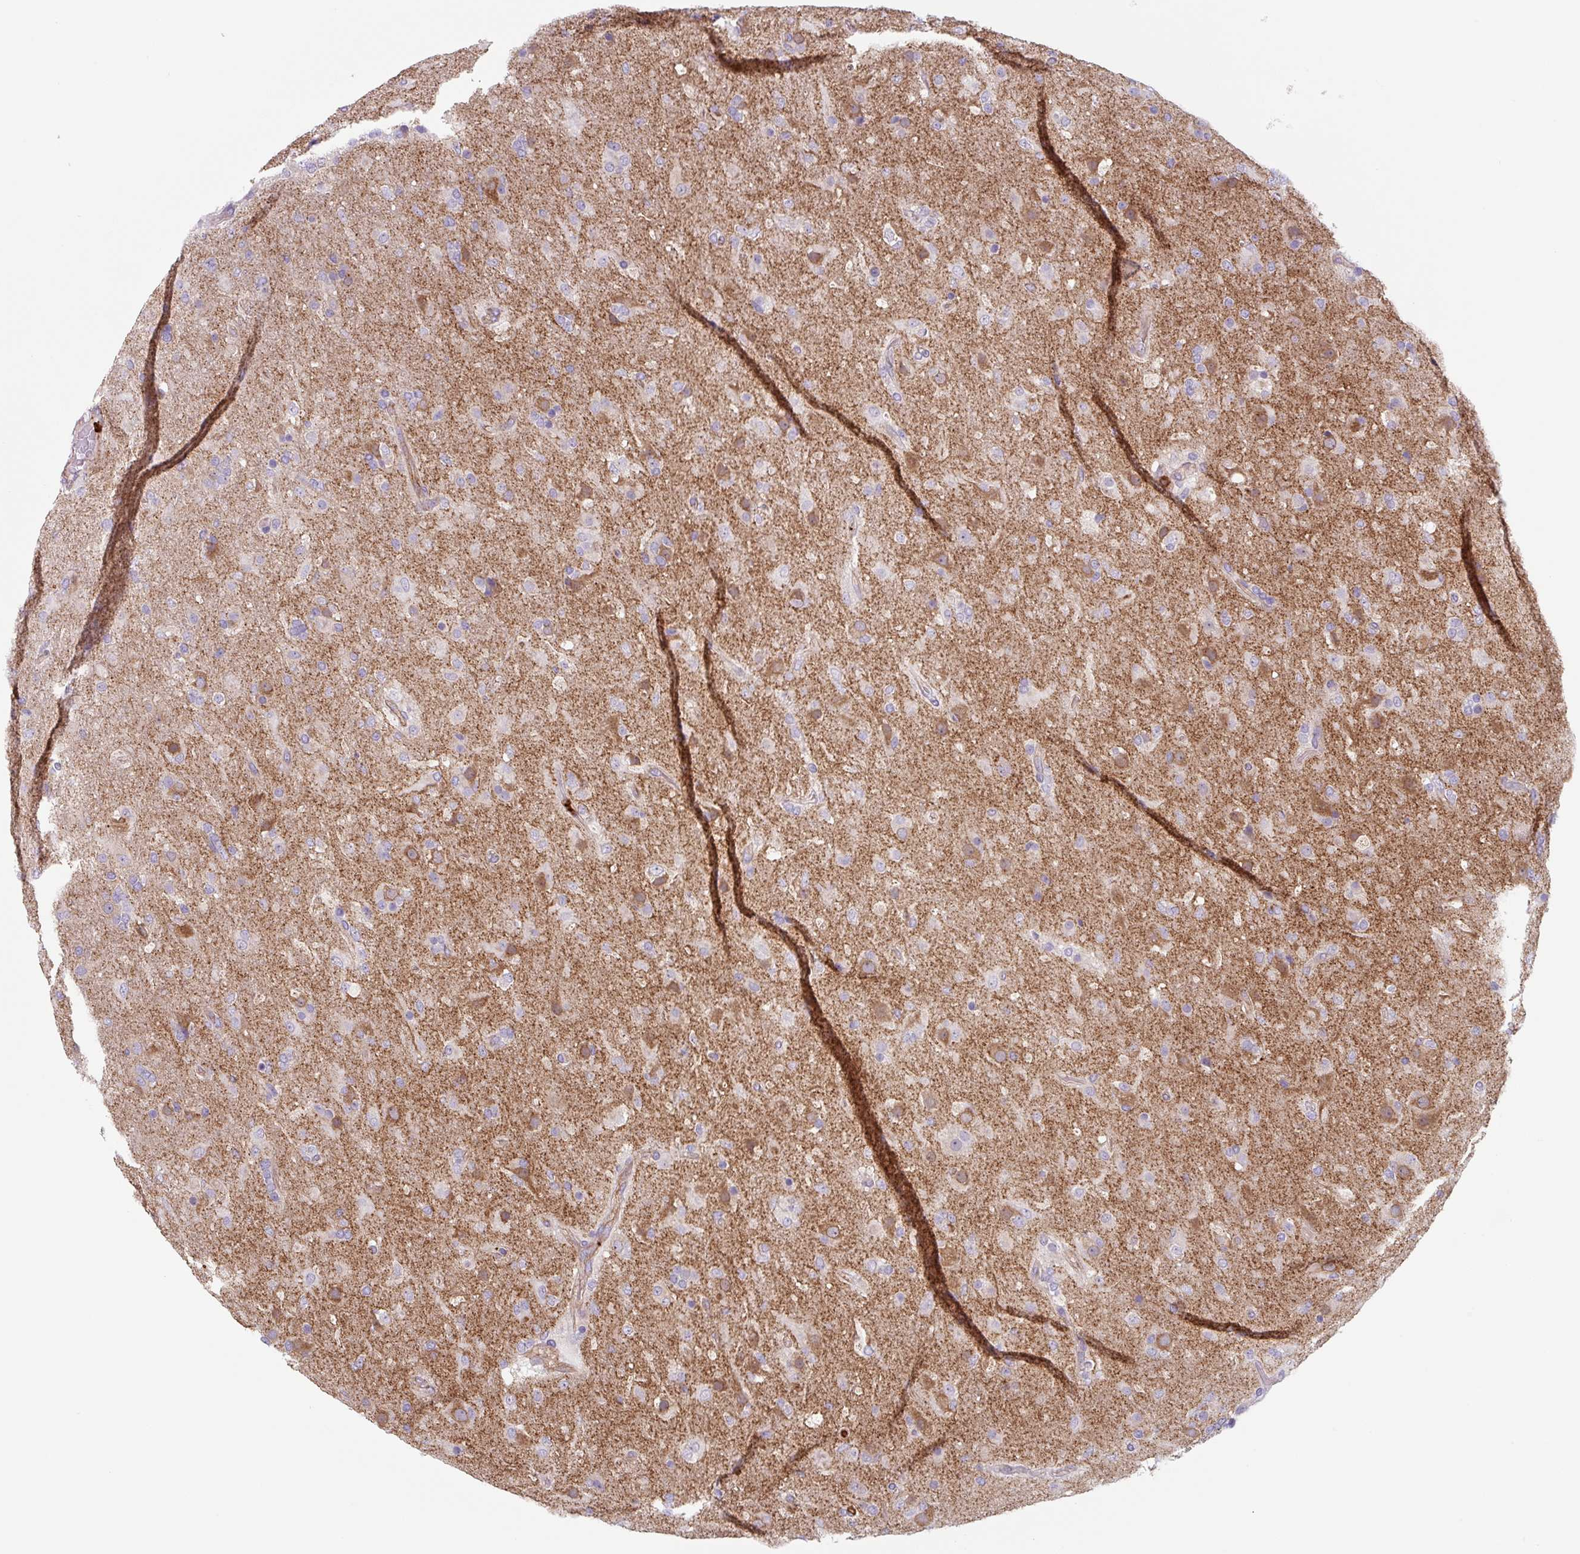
{"staining": {"intensity": "negative", "quantity": "none", "location": "none"}, "tissue": "glioma", "cell_type": "Tumor cells", "image_type": "cancer", "snomed": [{"axis": "morphology", "description": "Glioma, malignant, Low grade"}, {"axis": "topography", "description": "Brain"}], "caption": "The photomicrograph exhibits no staining of tumor cells in glioma.", "gene": "DHFR2", "patient": {"sex": "male", "age": 65}}